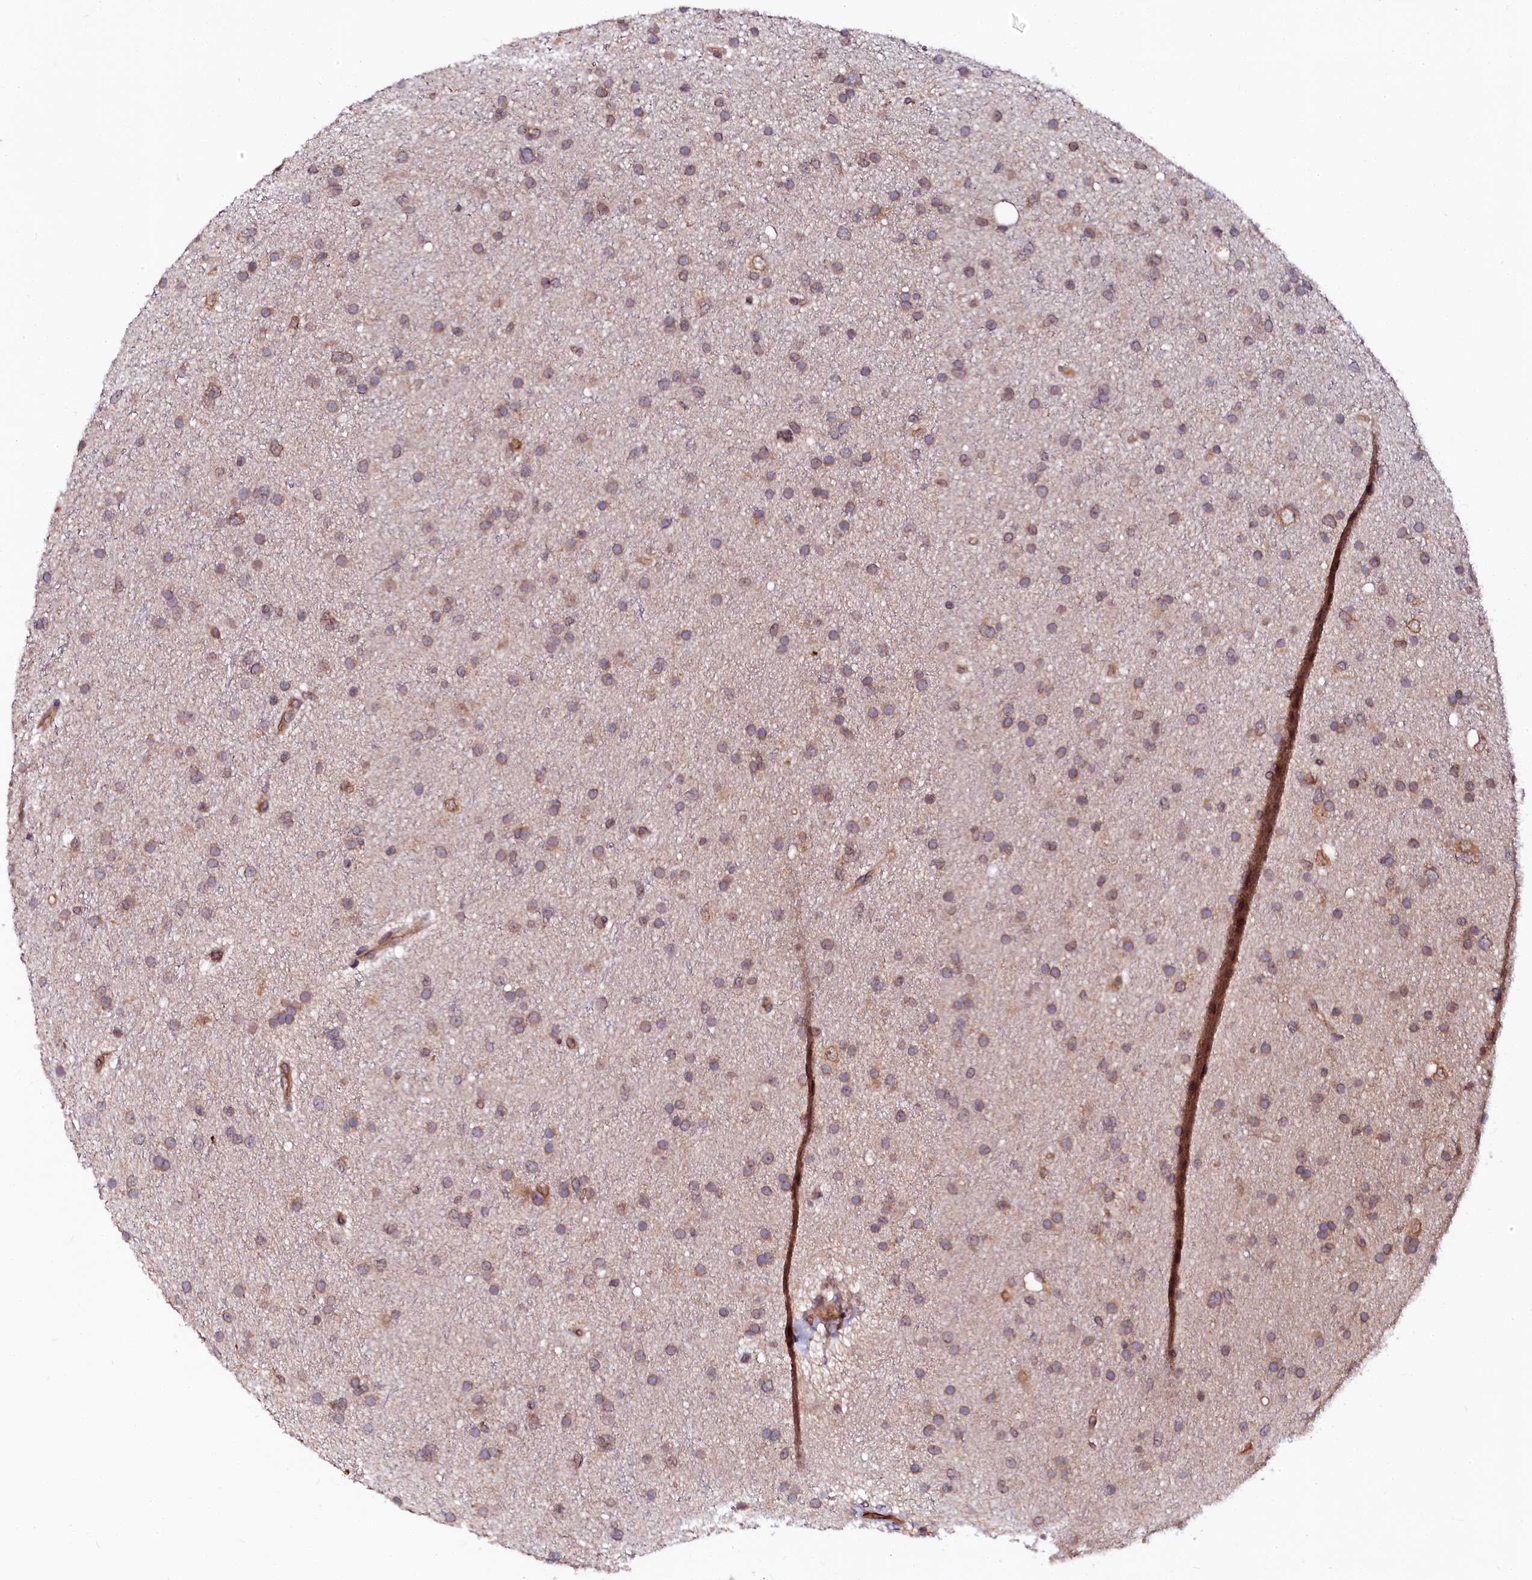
{"staining": {"intensity": "weak", "quantity": "25%-75%", "location": "cytoplasmic/membranous"}, "tissue": "glioma", "cell_type": "Tumor cells", "image_type": "cancer", "snomed": [{"axis": "morphology", "description": "Glioma, malignant, Low grade"}, {"axis": "topography", "description": "Cerebral cortex"}], "caption": "Weak cytoplasmic/membranous positivity for a protein is seen in about 25%-75% of tumor cells of malignant low-grade glioma using IHC.", "gene": "N4BP1", "patient": {"sex": "female", "age": 39}}